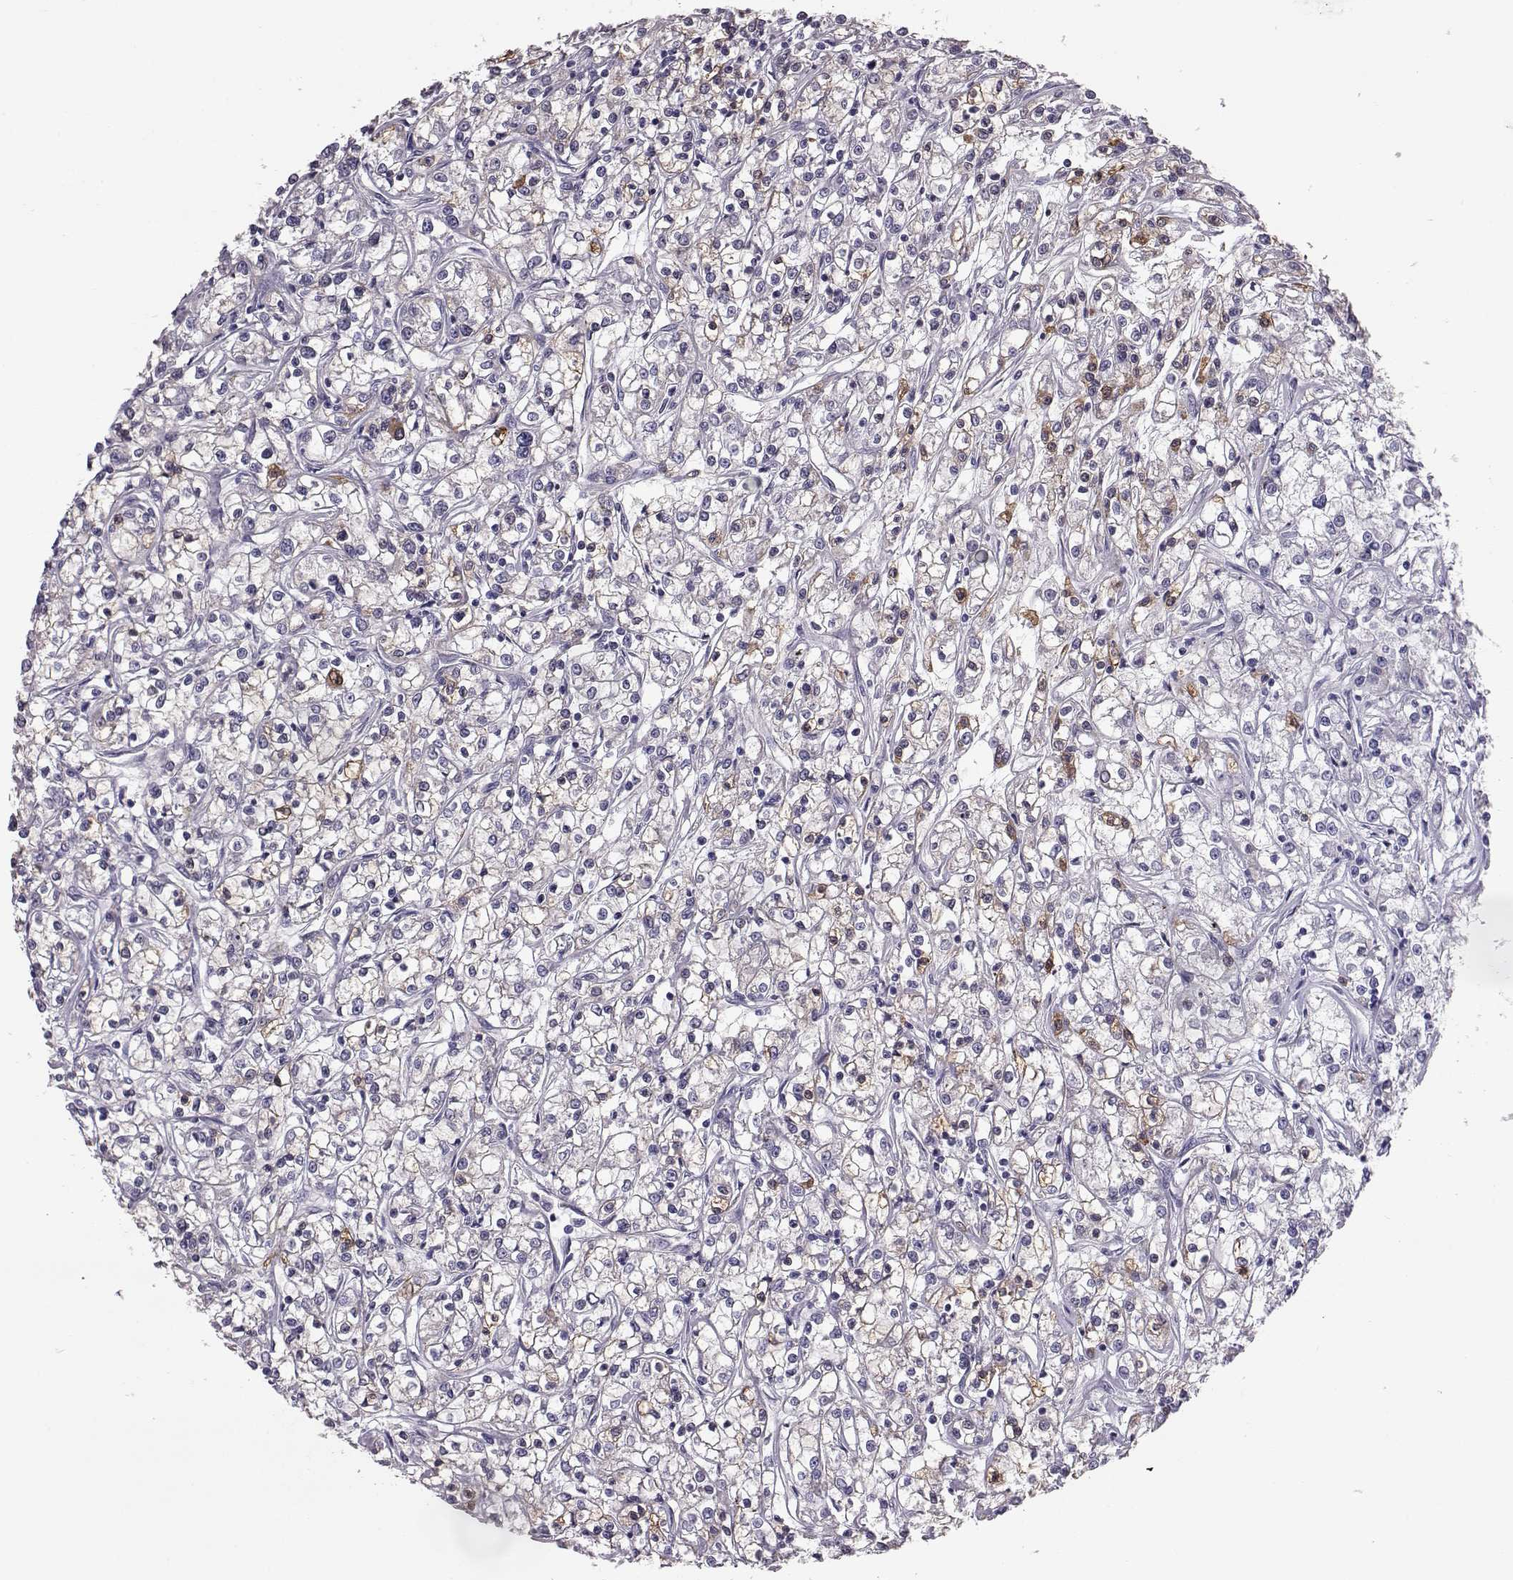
{"staining": {"intensity": "weak", "quantity": ">75%", "location": "cytoplasmic/membranous"}, "tissue": "renal cancer", "cell_type": "Tumor cells", "image_type": "cancer", "snomed": [{"axis": "morphology", "description": "Adenocarcinoma, NOS"}, {"axis": "topography", "description": "Kidney"}], "caption": "Renal cancer stained for a protein exhibits weak cytoplasmic/membranous positivity in tumor cells.", "gene": "ADGRG5", "patient": {"sex": "female", "age": 59}}